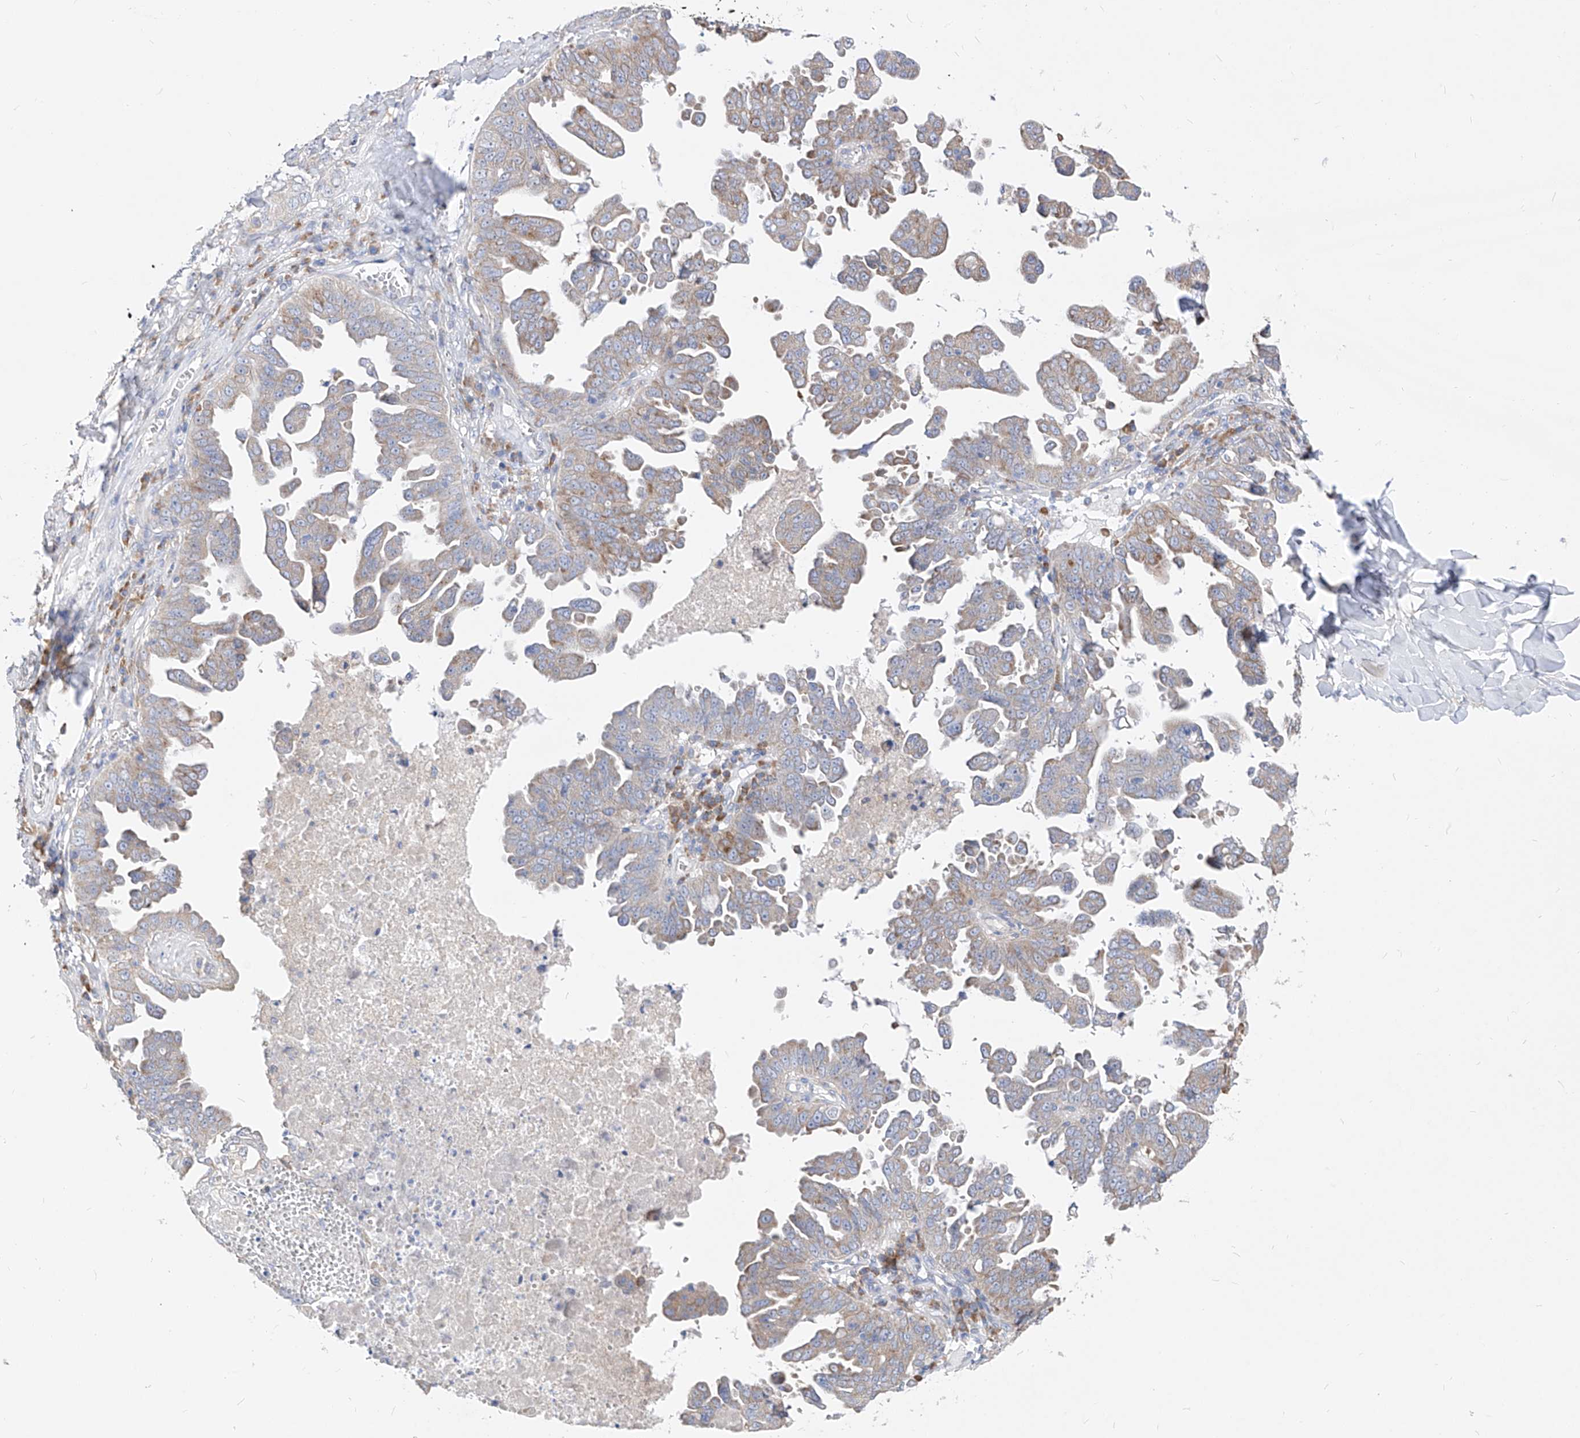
{"staining": {"intensity": "weak", "quantity": "<25%", "location": "cytoplasmic/membranous"}, "tissue": "ovarian cancer", "cell_type": "Tumor cells", "image_type": "cancer", "snomed": [{"axis": "morphology", "description": "Carcinoma, endometroid"}, {"axis": "topography", "description": "Ovary"}], "caption": "A photomicrograph of human endometroid carcinoma (ovarian) is negative for staining in tumor cells.", "gene": "UFL1", "patient": {"sex": "female", "age": 62}}